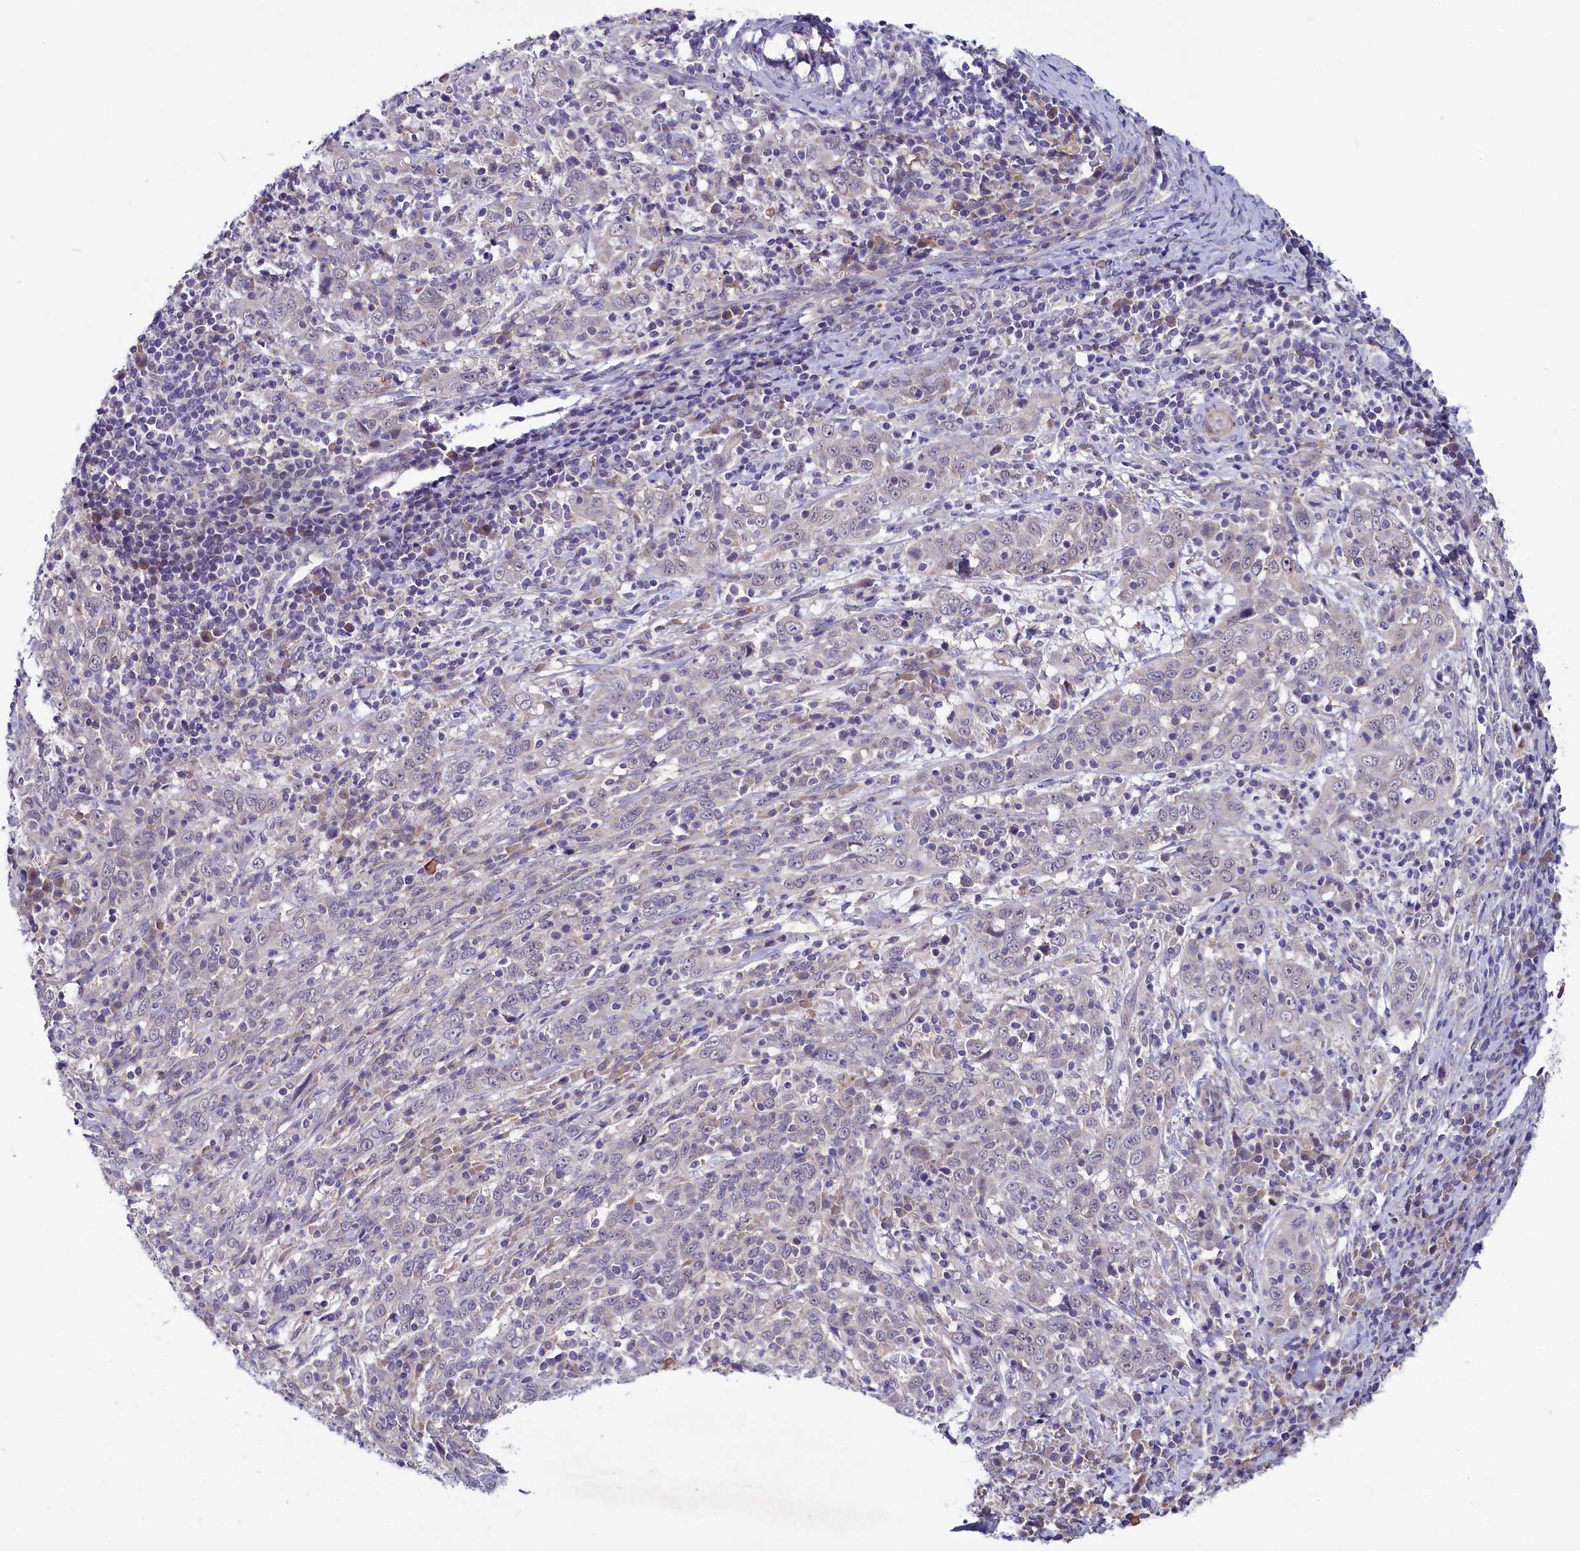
{"staining": {"intensity": "negative", "quantity": "none", "location": "none"}, "tissue": "cervical cancer", "cell_type": "Tumor cells", "image_type": "cancer", "snomed": [{"axis": "morphology", "description": "Squamous cell carcinoma, NOS"}, {"axis": "topography", "description": "Cervix"}], "caption": "Immunohistochemistry of human cervical cancer displays no expression in tumor cells.", "gene": "SLC39A6", "patient": {"sex": "female", "age": 46}}